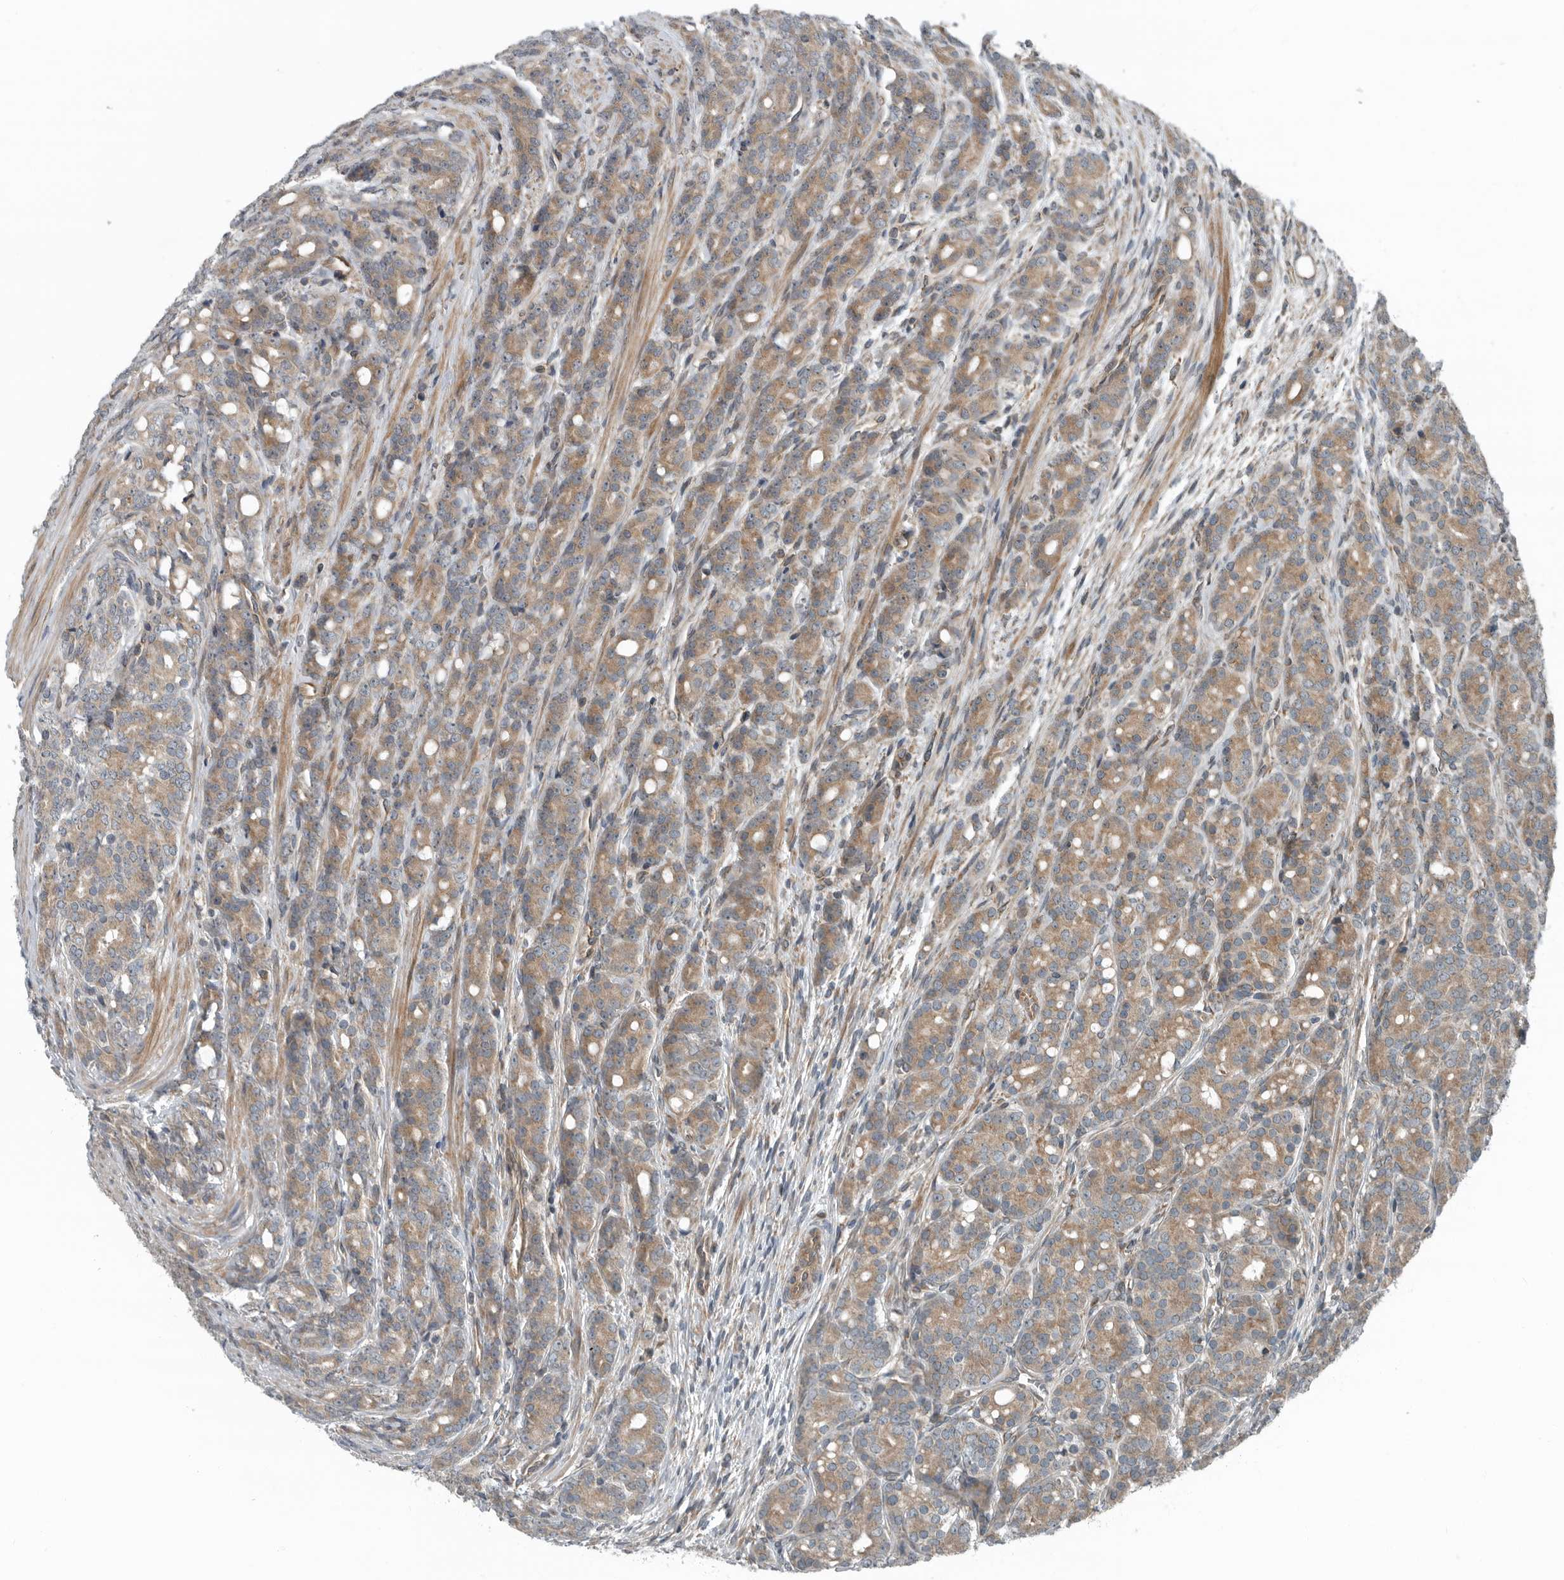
{"staining": {"intensity": "moderate", "quantity": ">75%", "location": "cytoplasmic/membranous"}, "tissue": "prostate cancer", "cell_type": "Tumor cells", "image_type": "cancer", "snomed": [{"axis": "morphology", "description": "Adenocarcinoma, High grade"}, {"axis": "topography", "description": "Prostate"}], "caption": "About >75% of tumor cells in prostate cancer show moderate cytoplasmic/membranous protein staining as visualized by brown immunohistochemical staining.", "gene": "AMFR", "patient": {"sex": "male", "age": 62}}